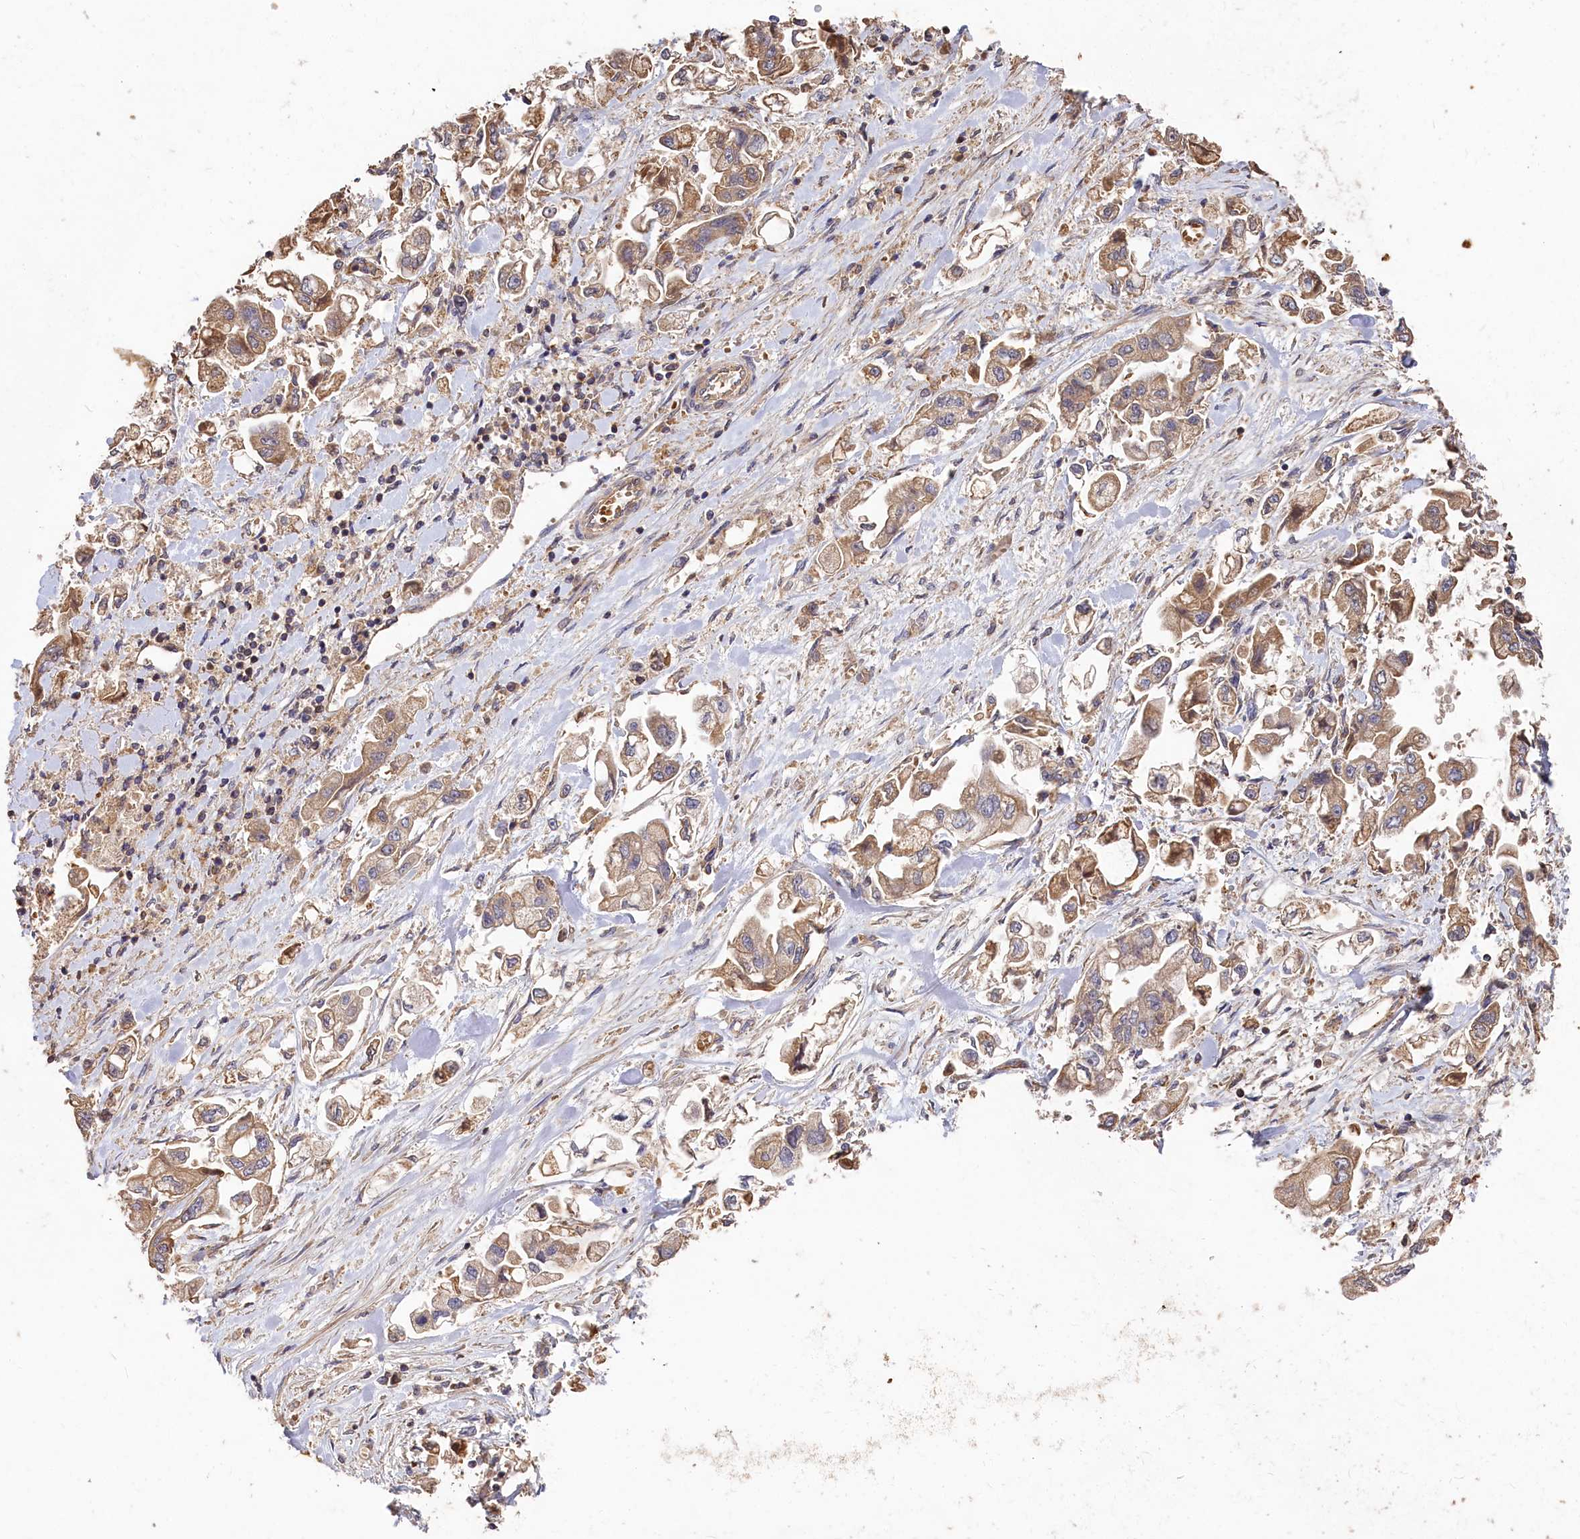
{"staining": {"intensity": "moderate", "quantity": ">75%", "location": "cytoplasmic/membranous"}, "tissue": "stomach cancer", "cell_type": "Tumor cells", "image_type": "cancer", "snomed": [{"axis": "morphology", "description": "Adenocarcinoma, NOS"}, {"axis": "topography", "description": "Stomach"}], "caption": "A medium amount of moderate cytoplasmic/membranous expression is present in about >75% of tumor cells in stomach cancer tissue.", "gene": "DHRS11", "patient": {"sex": "male", "age": 62}}